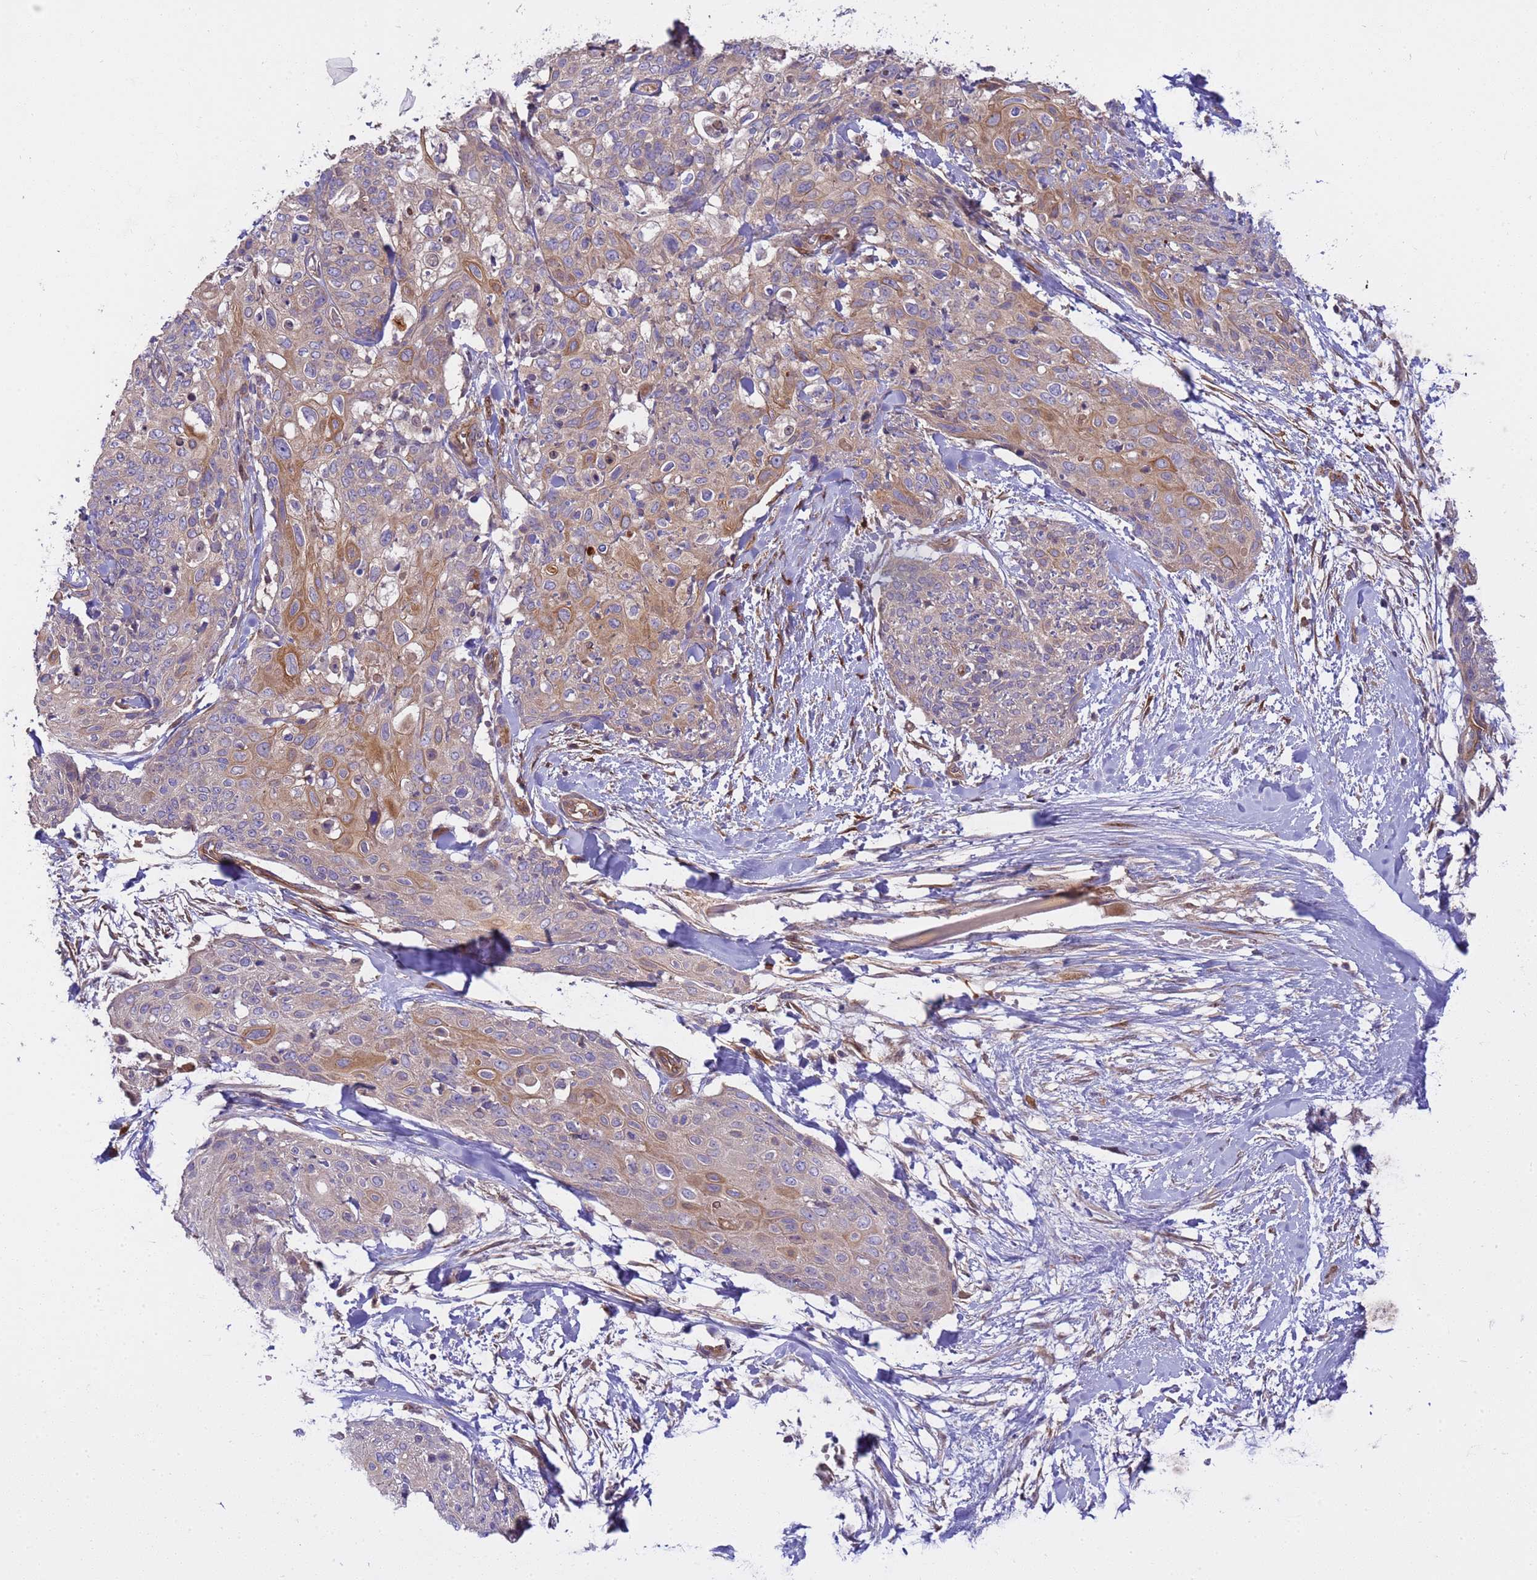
{"staining": {"intensity": "moderate", "quantity": "25%-75%", "location": "cytoplasmic/membranous"}, "tissue": "skin cancer", "cell_type": "Tumor cells", "image_type": "cancer", "snomed": [{"axis": "morphology", "description": "Squamous cell carcinoma, NOS"}, {"axis": "topography", "description": "Skin"}, {"axis": "topography", "description": "Vulva"}], "caption": "A medium amount of moderate cytoplasmic/membranous positivity is seen in about 25%-75% of tumor cells in skin squamous cell carcinoma tissue. (Stains: DAB (3,3'-diaminobenzidine) in brown, nuclei in blue, Microscopy: brightfield microscopy at high magnification).", "gene": "SMCO3", "patient": {"sex": "female", "age": 85}}